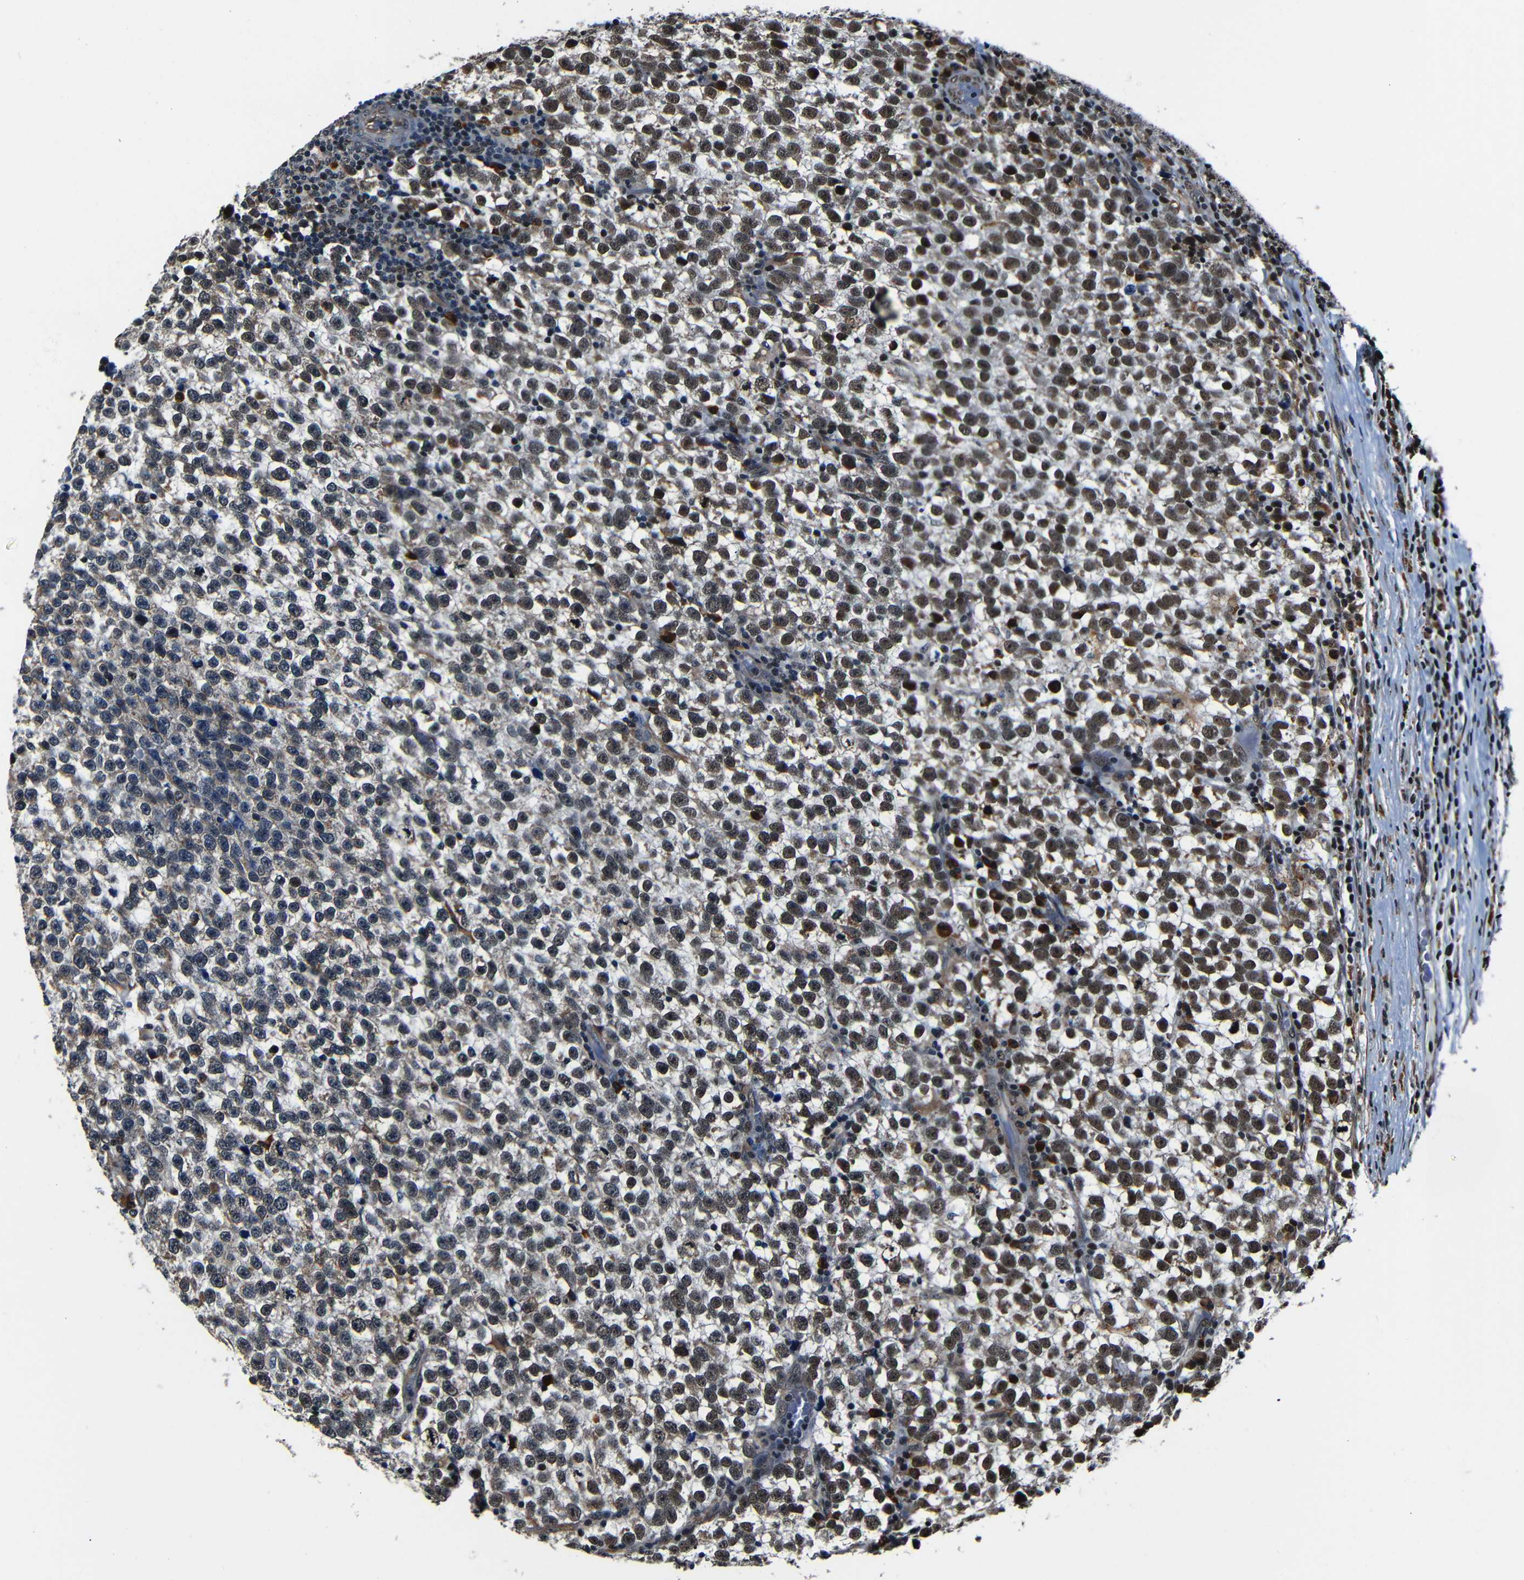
{"staining": {"intensity": "moderate", "quantity": "25%-75%", "location": "nuclear"}, "tissue": "testis cancer", "cell_type": "Tumor cells", "image_type": "cancer", "snomed": [{"axis": "morphology", "description": "Normal tissue, NOS"}, {"axis": "morphology", "description": "Seminoma, NOS"}, {"axis": "topography", "description": "Testis"}], "caption": "Moderate nuclear expression for a protein is present in approximately 25%-75% of tumor cells of testis cancer using immunohistochemistry (IHC).", "gene": "NCBP3", "patient": {"sex": "male", "age": 43}}